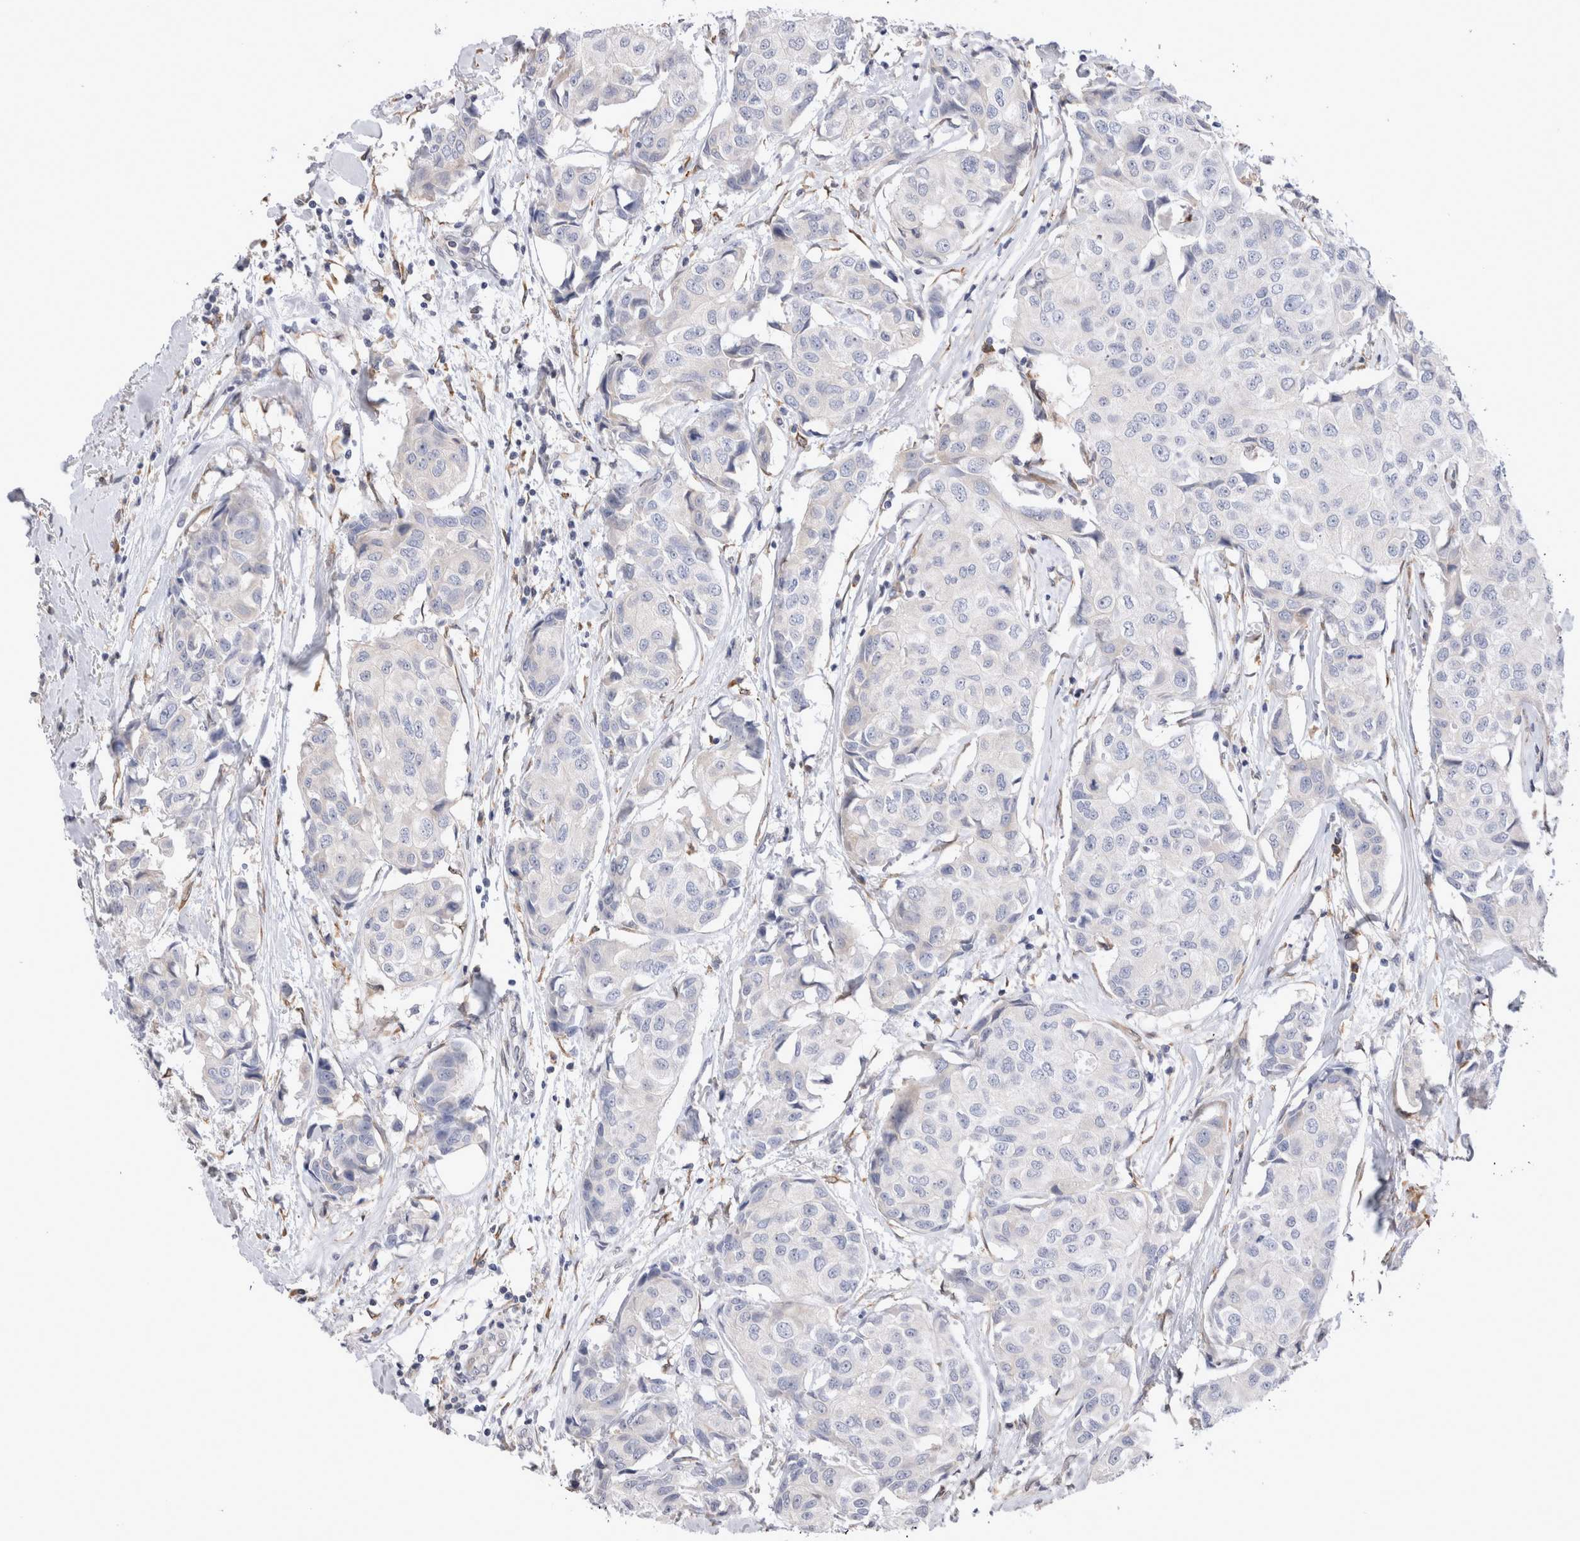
{"staining": {"intensity": "negative", "quantity": "none", "location": "none"}, "tissue": "breast cancer", "cell_type": "Tumor cells", "image_type": "cancer", "snomed": [{"axis": "morphology", "description": "Duct carcinoma"}, {"axis": "topography", "description": "Breast"}], "caption": "Immunohistochemistry micrograph of breast invasive ductal carcinoma stained for a protein (brown), which exhibits no expression in tumor cells.", "gene": "VCPIP1", "patient": {"sex": "female", "age": 80}}